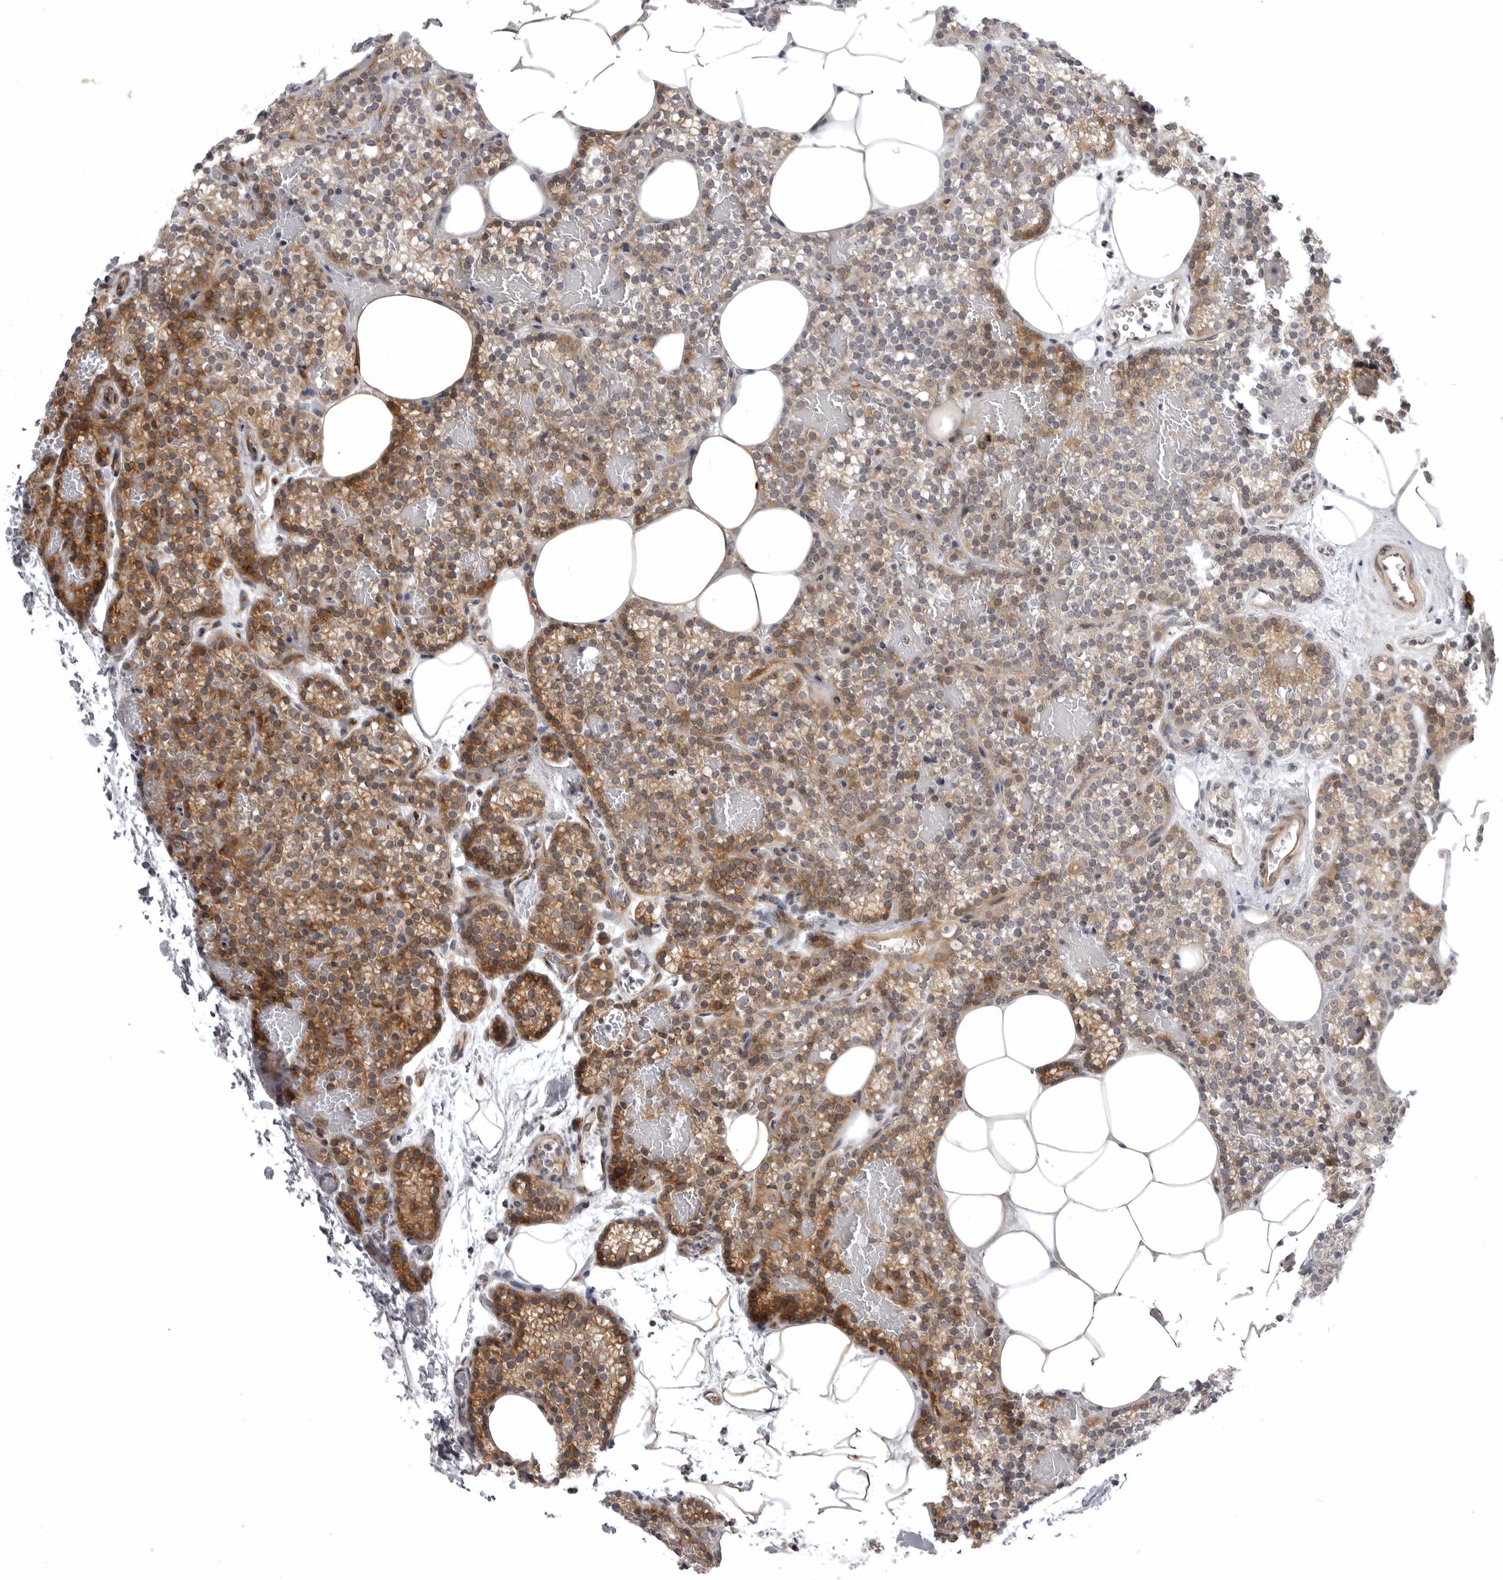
{"staining": {"intensity": "strong", "quantity": "25%-75%", "location": "cytoplasmic/membranous"}, "tissue": "parathyroid gland", "cell_type": "Glandular cells", "image_type": "normal", "snomed": [{"axis": "morphology", "description": "Normal tissue, NOS"}, {"axis": "topography", "description": "Parathyroid gland"}], "caption": "IHC image of normal parathyroid gland stained for a protein (brown), which demonstrates high levels of strong cytoplasmic/membranous positivity in about 25%-75% of glandular cells.", "gene": "CD300LD", "patient": {"sex": "male", "age": 58}}